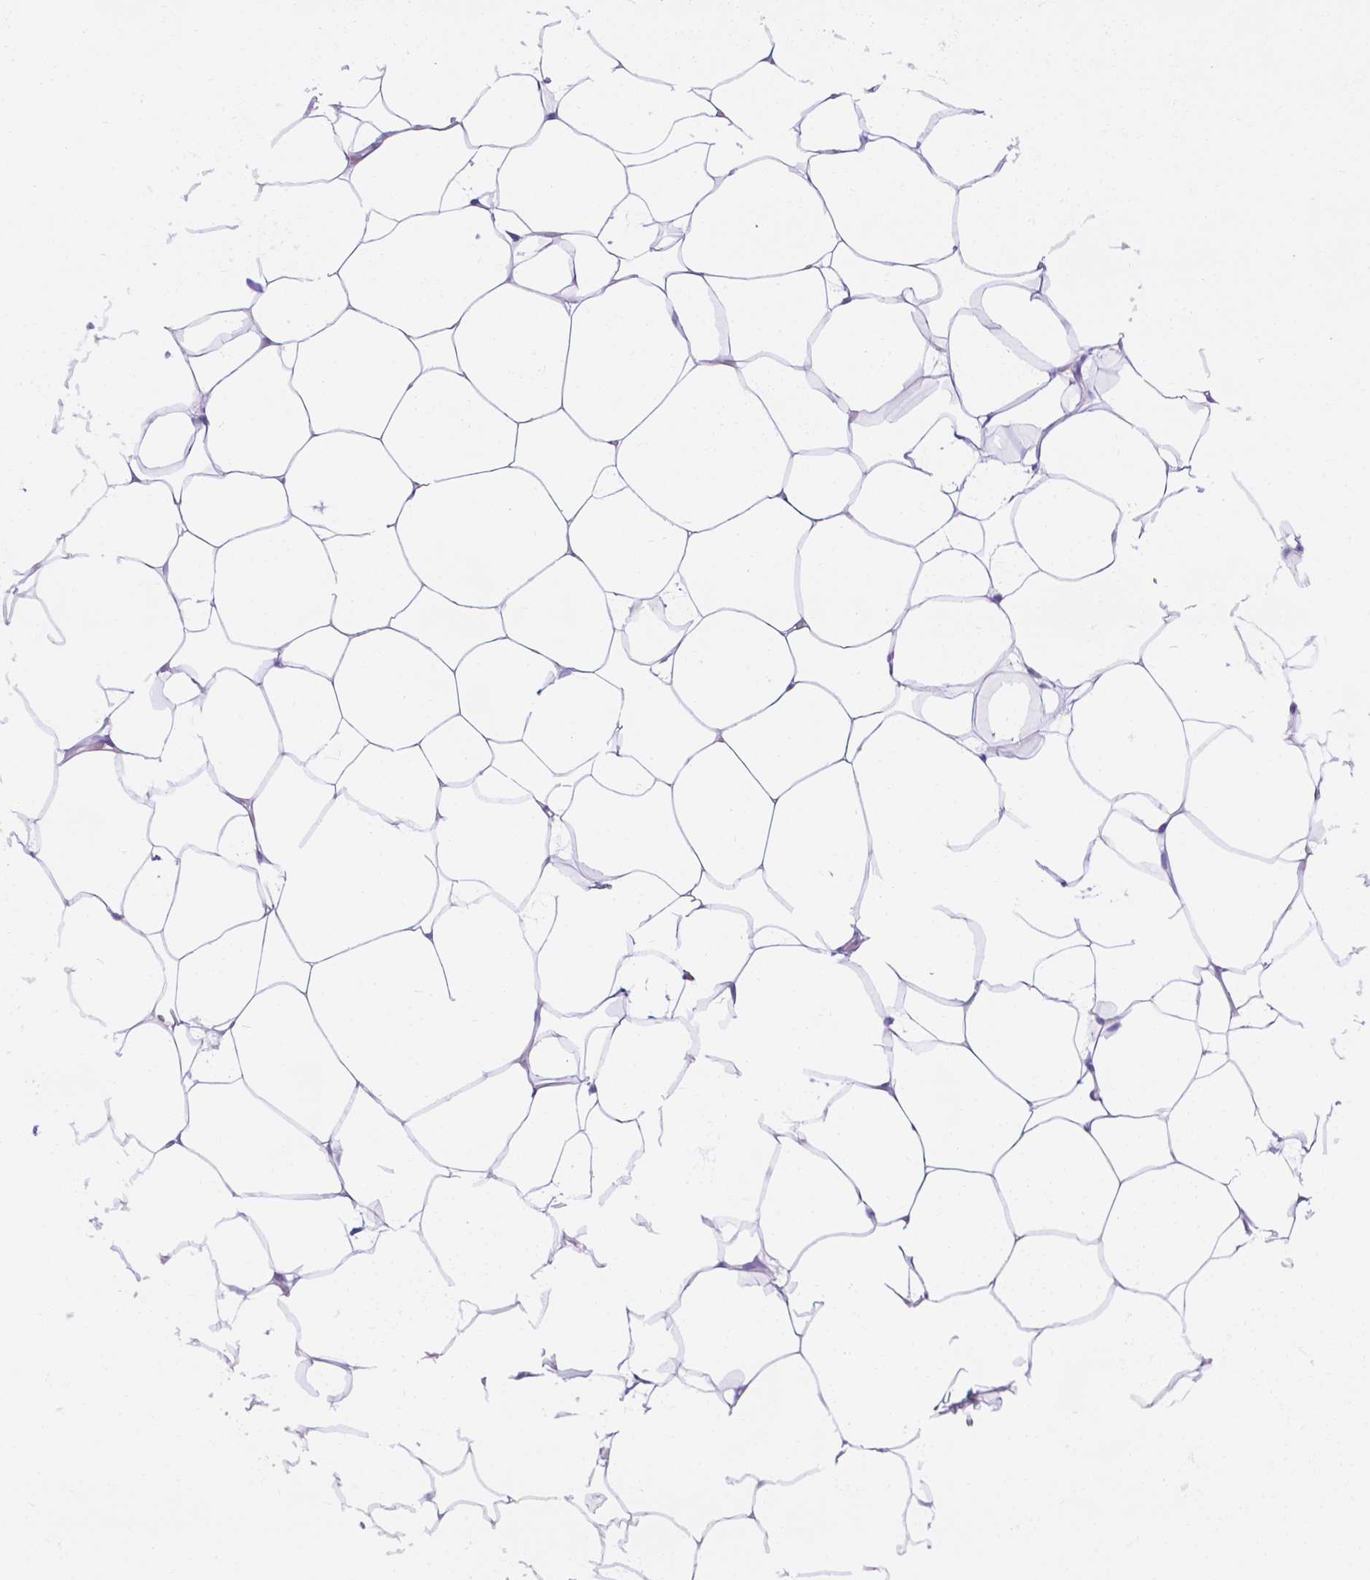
{"staining": {"intensity": "negative", "quantity": "none", "location": "none"}, "tissue": "breast", "cell_type": "Adipocytes", "image_type": "normal", "snomed": [{"axis": "morphology", "description": "Normal tissue, NOS"}, {"axis": "topography", "description": "Breast"}], "caption": "The micrograph exhibits no staining of adipocytes in unremarkable breast.", "gene": "MLN", "patient": {"sex": "female", "age": 32}}